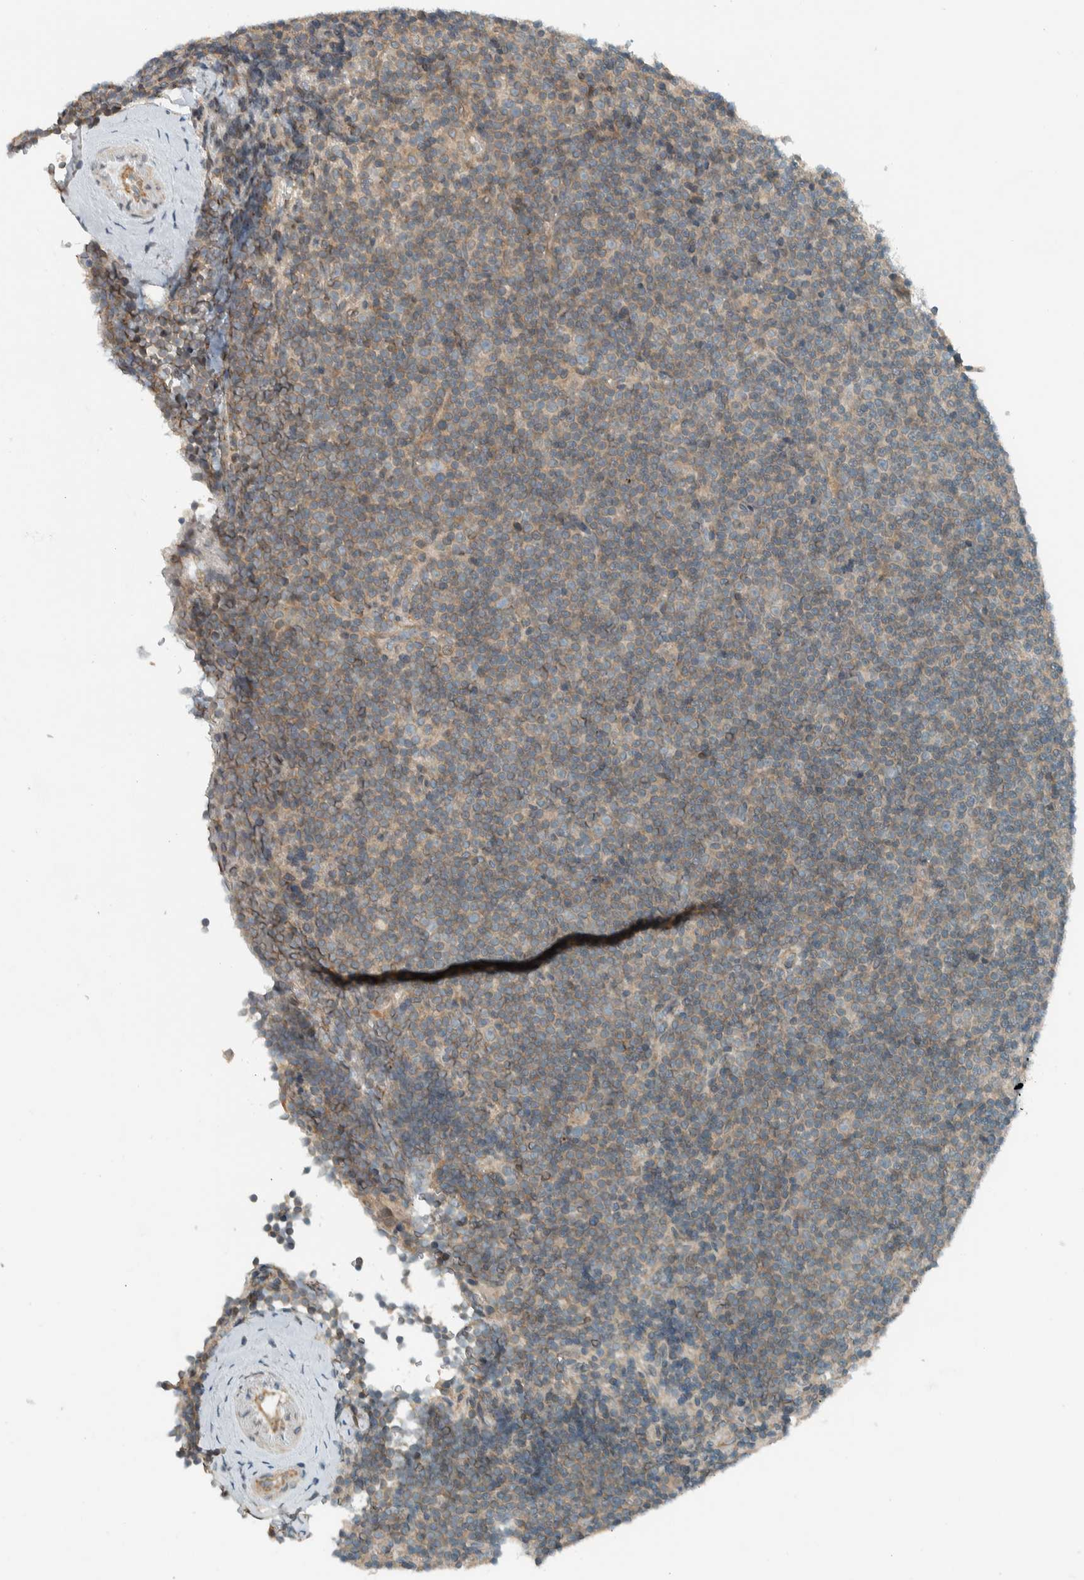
{"staining": {"intensity": "weak", "quantity": "<25%", "location": "cytoplasmic/membranous"}, "tissue": "lymphoma", "cell_type": "Tumor cells", "image_type": "cancer", "snomed": [{"axis": "morphology", "description": "Malignant lymphoma, non-Hodgkin's type, Low grade"}, {"axis": "topography", "description": "Lymph node"}], "caption": "IHC image of human lymphoma stained for a protein (brown), which exhibits no positivity in tumor cells.", "gene": "SEL1L", "patient": {"sex": "female", "age": 67}}